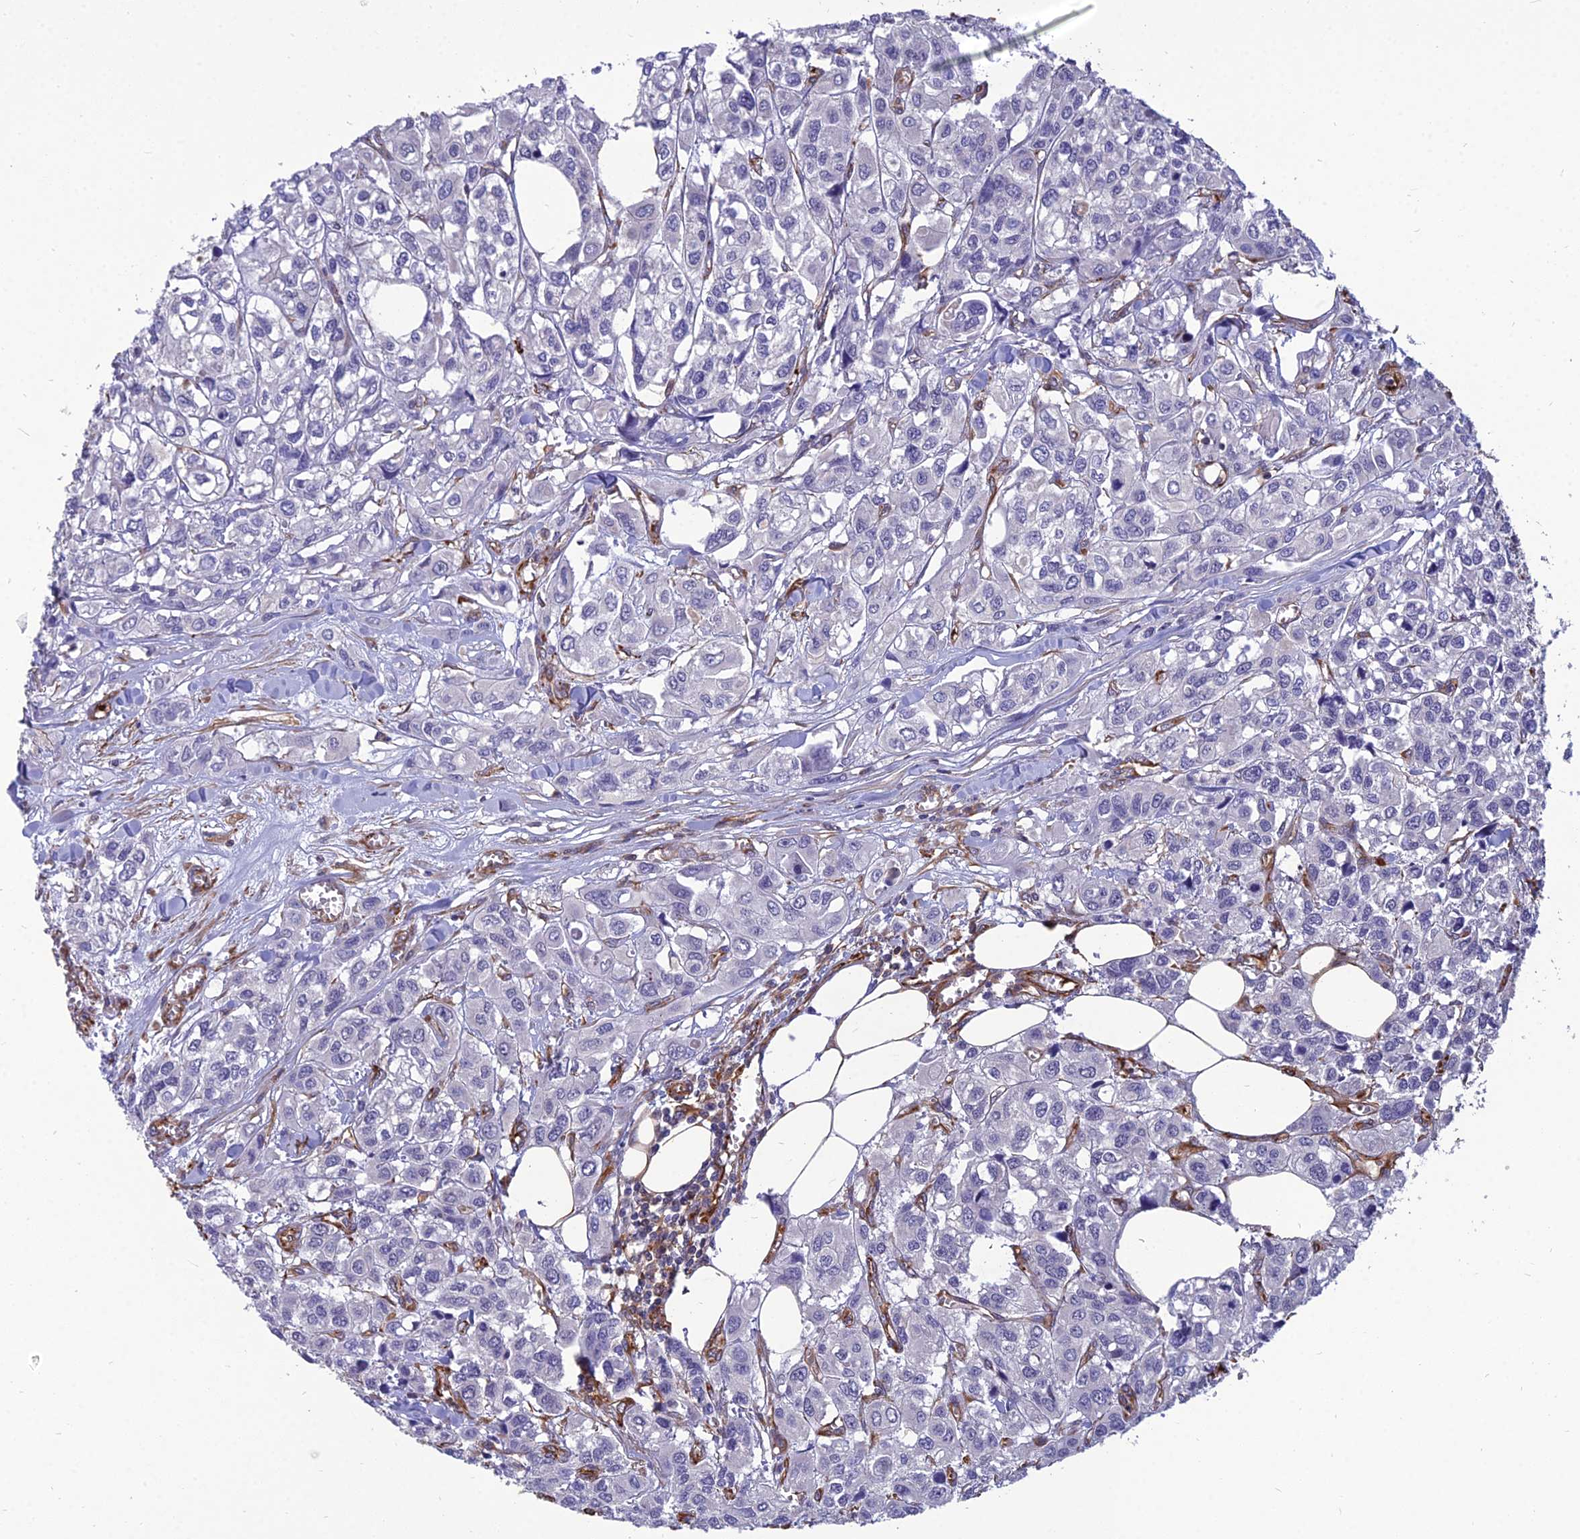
{"staining": {"intensity": "negative", "quantity": "none", "location": "none"}, "tissue": "urothelial cancer", "cell_type": "Tumor cells", "image_type": "cancer", "snomed": [{"axis": "morphology", "description": "Urothelial carcinoma, High grade"}, {"axis": "topography", "description": "Urinary bladder"}], "caption": "DAB (3,3'-diaminobenzidine) immunohistochemical staining of human urothelial cancer exhibits no significant positivity in tumor cells.", "gene": "PSMD11", "patient": {"sex": "male", "age": 67}}